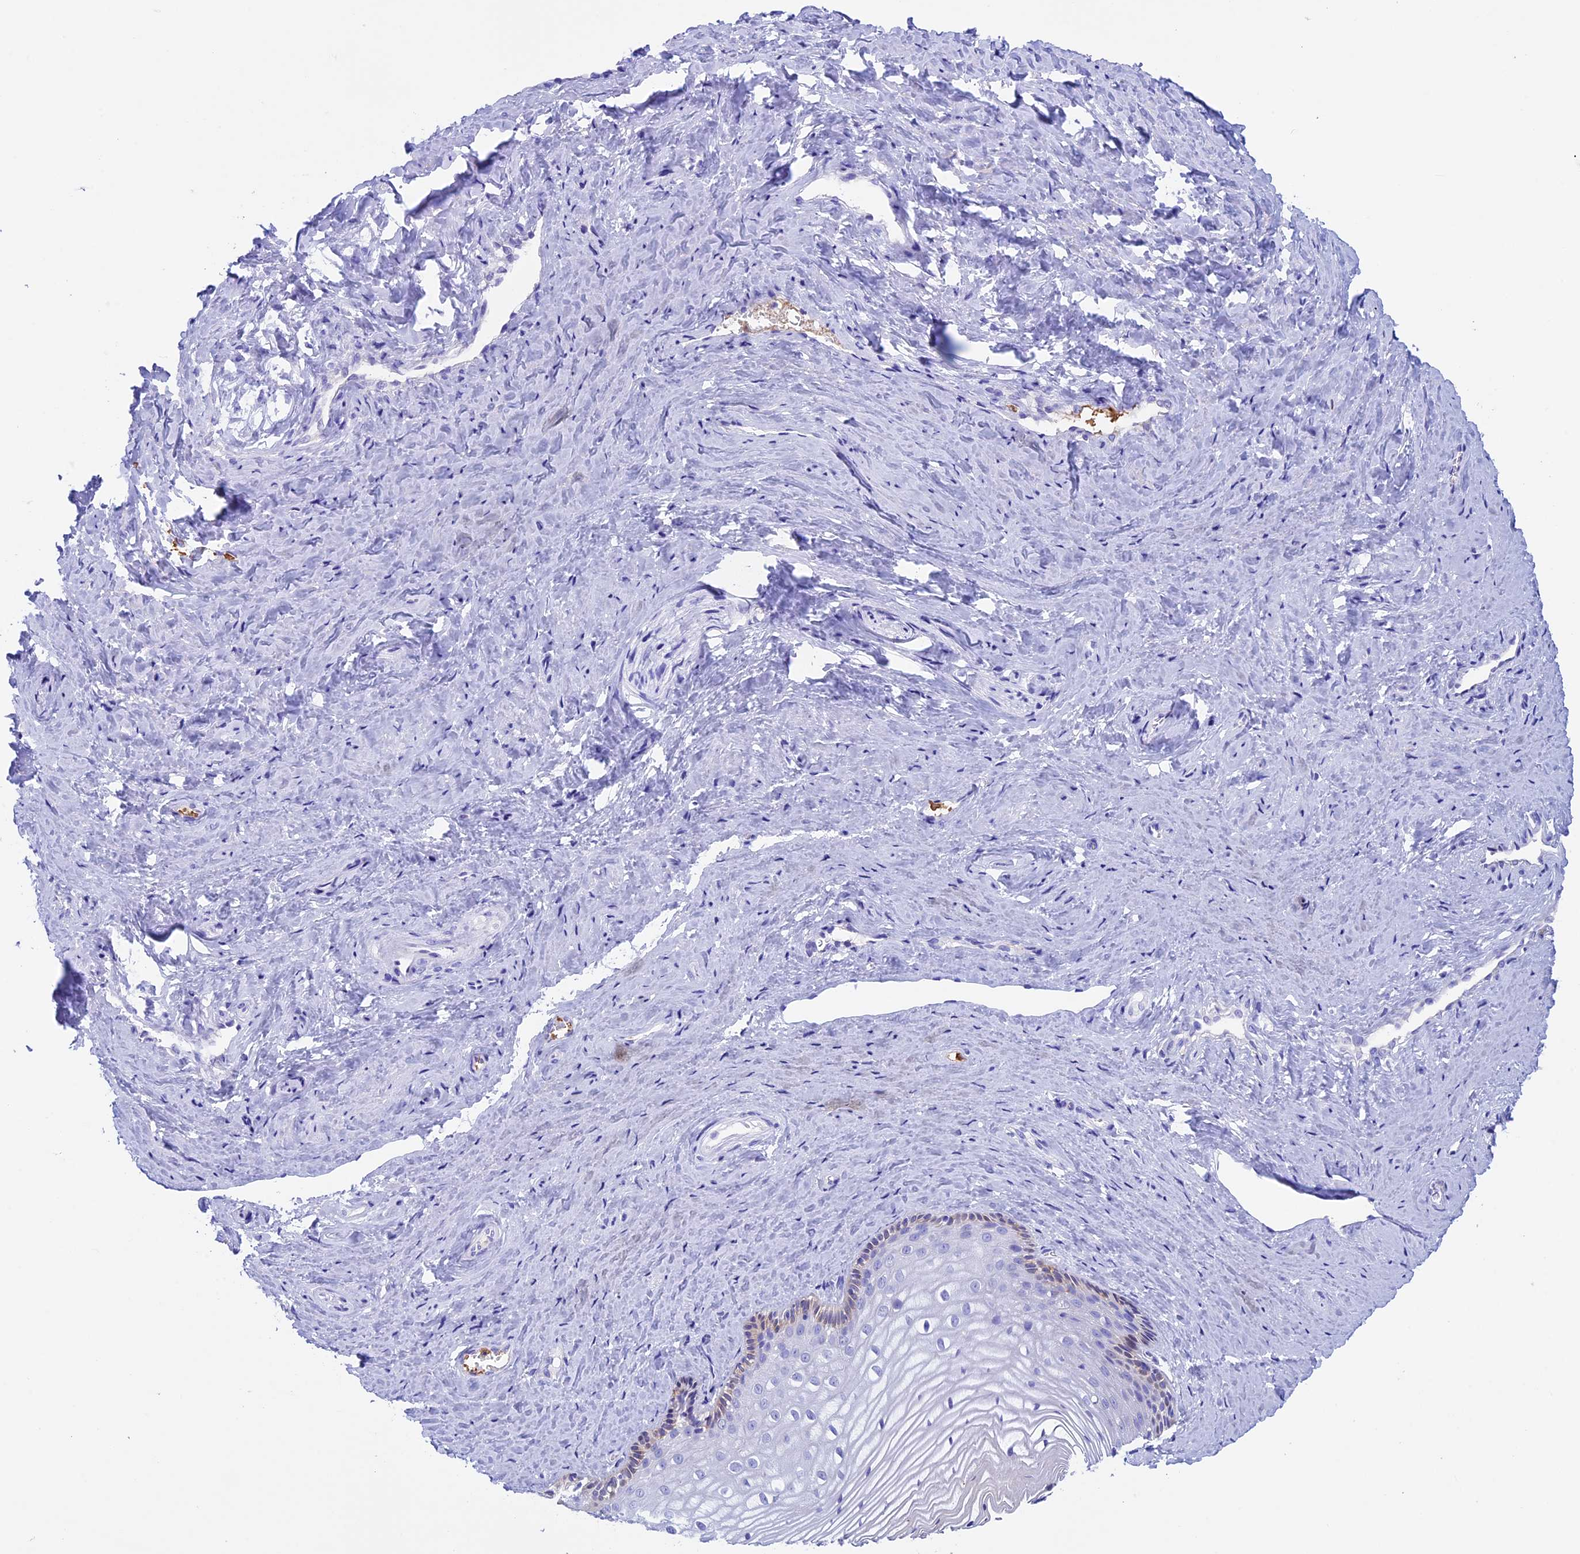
{"staining": {"intensity": "moderate", "quantity": "<25%", "location": "cytoplasmic/membranous"}, "tissue": "vagina", "cell_type": "Squamous epithelial cells", "image_type": "normal", "snomed": [{"axis": "morphology", "description": "Normal tissue, NOS"}, {"axis": "topography", "description": "Vagina"}, {"axis": "topography", "description": "Cervix"}], "caption": "Immunohistochemical staining of benign vagina demonstrates low levels of moderate cytoplasmic/membranous positivity in approximately <25% of squamous epithelial cells.", "gene": "IGSF6", "patient": {"sex": "female", "age": 40}}